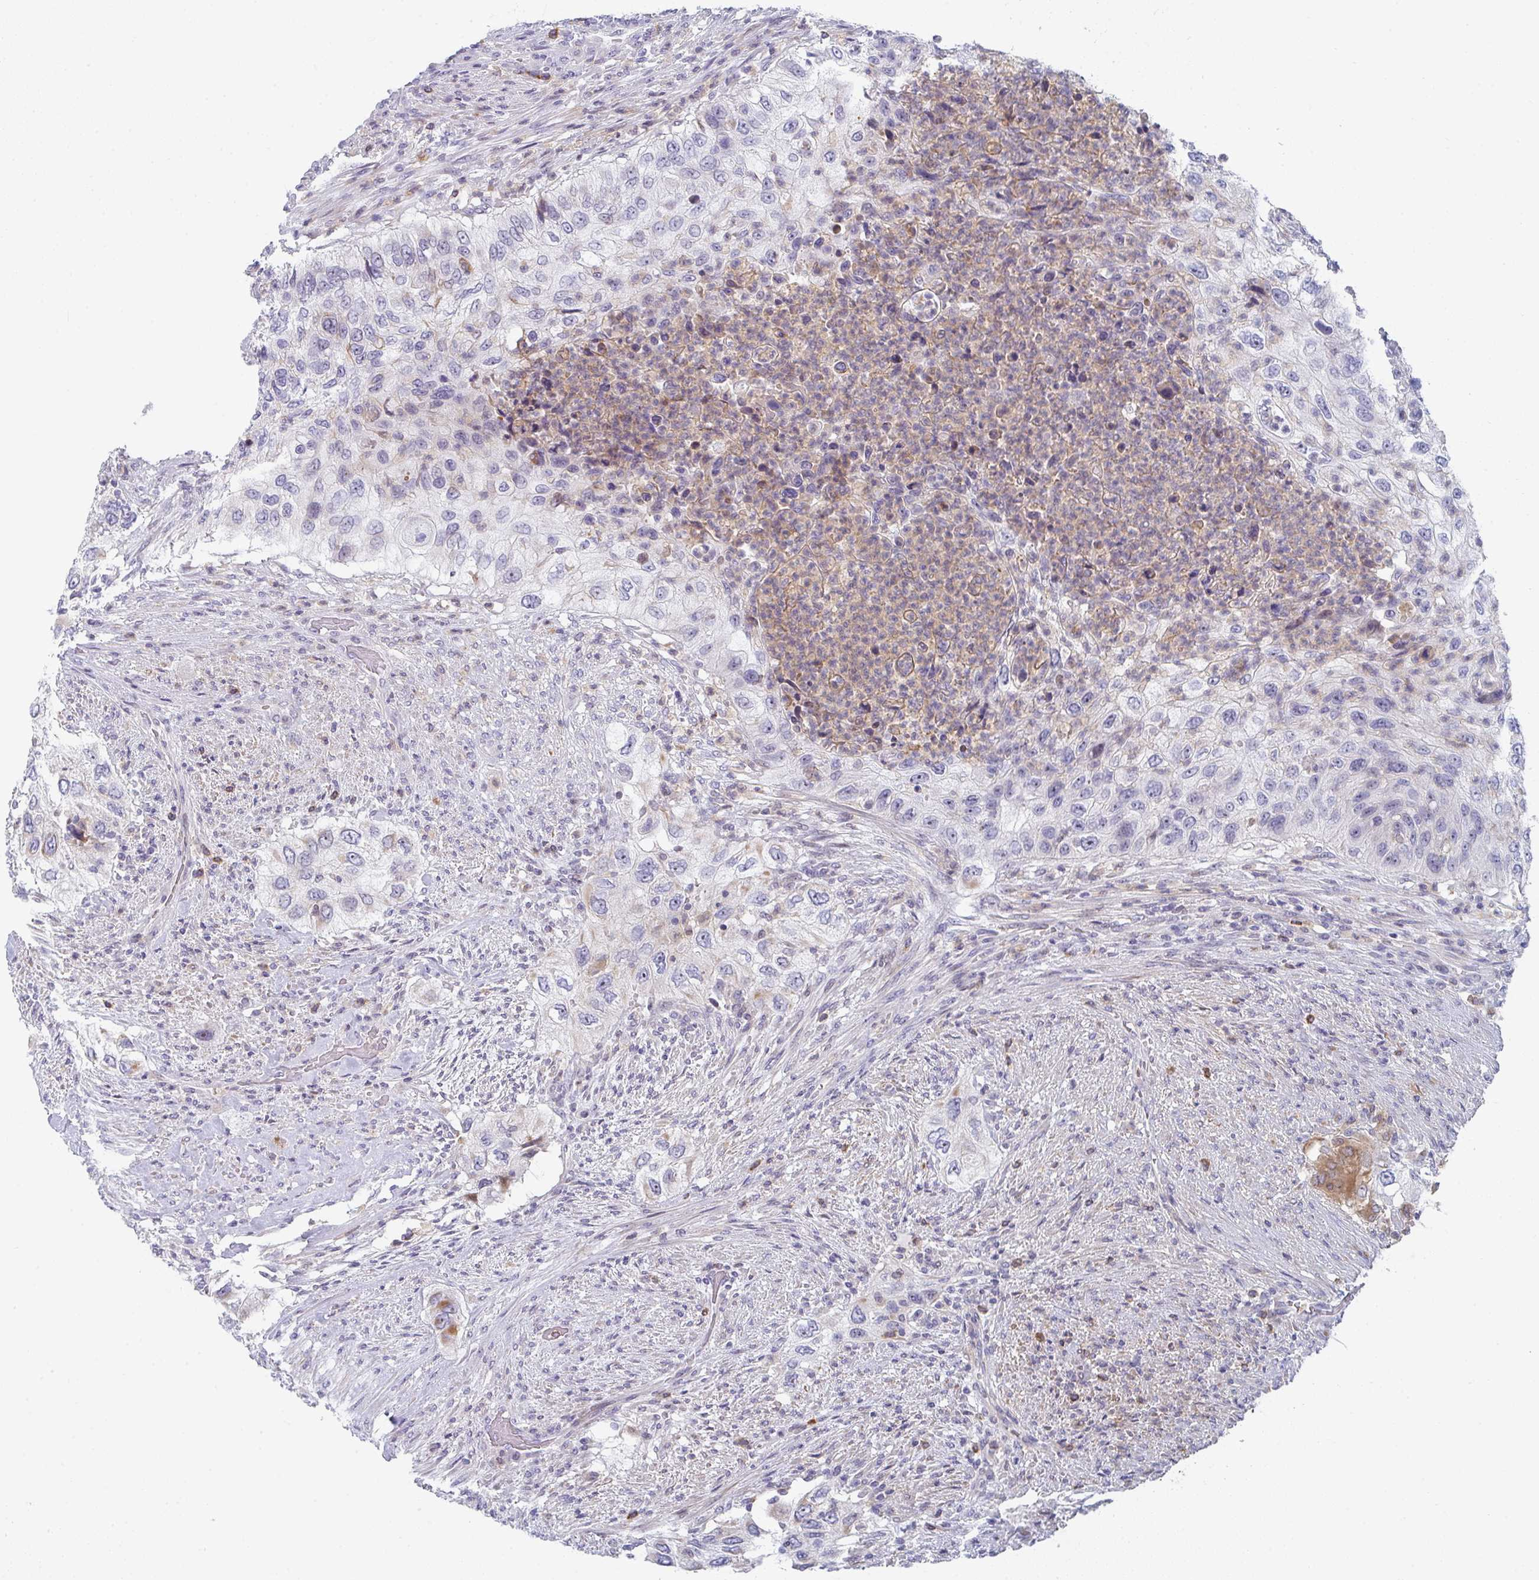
{"staining": {"intensity": "weak", "quantity": "<25%", "location": "cytoplasmic/membranous"}, "tissue": "urothelial cancer", "cell_type": "Tumor cells", "image_type": "cancer", "snomed": [{"axis": "morphology", "description": "Urothelial carcinoma, High grade"}, {"axis": "topography", "description": "Urinary bladder"}], "caption": "Micrograph shows no significant protein positivity in tumor cells of urothelial carcinoma (high-grade). (Brightfield microscopy of DAB (3,3'-diaminobenzidine) immunohistochemistry at high magnification).", "gene": "KLHL33", "patient": {"sex": "female", "age": 60}}